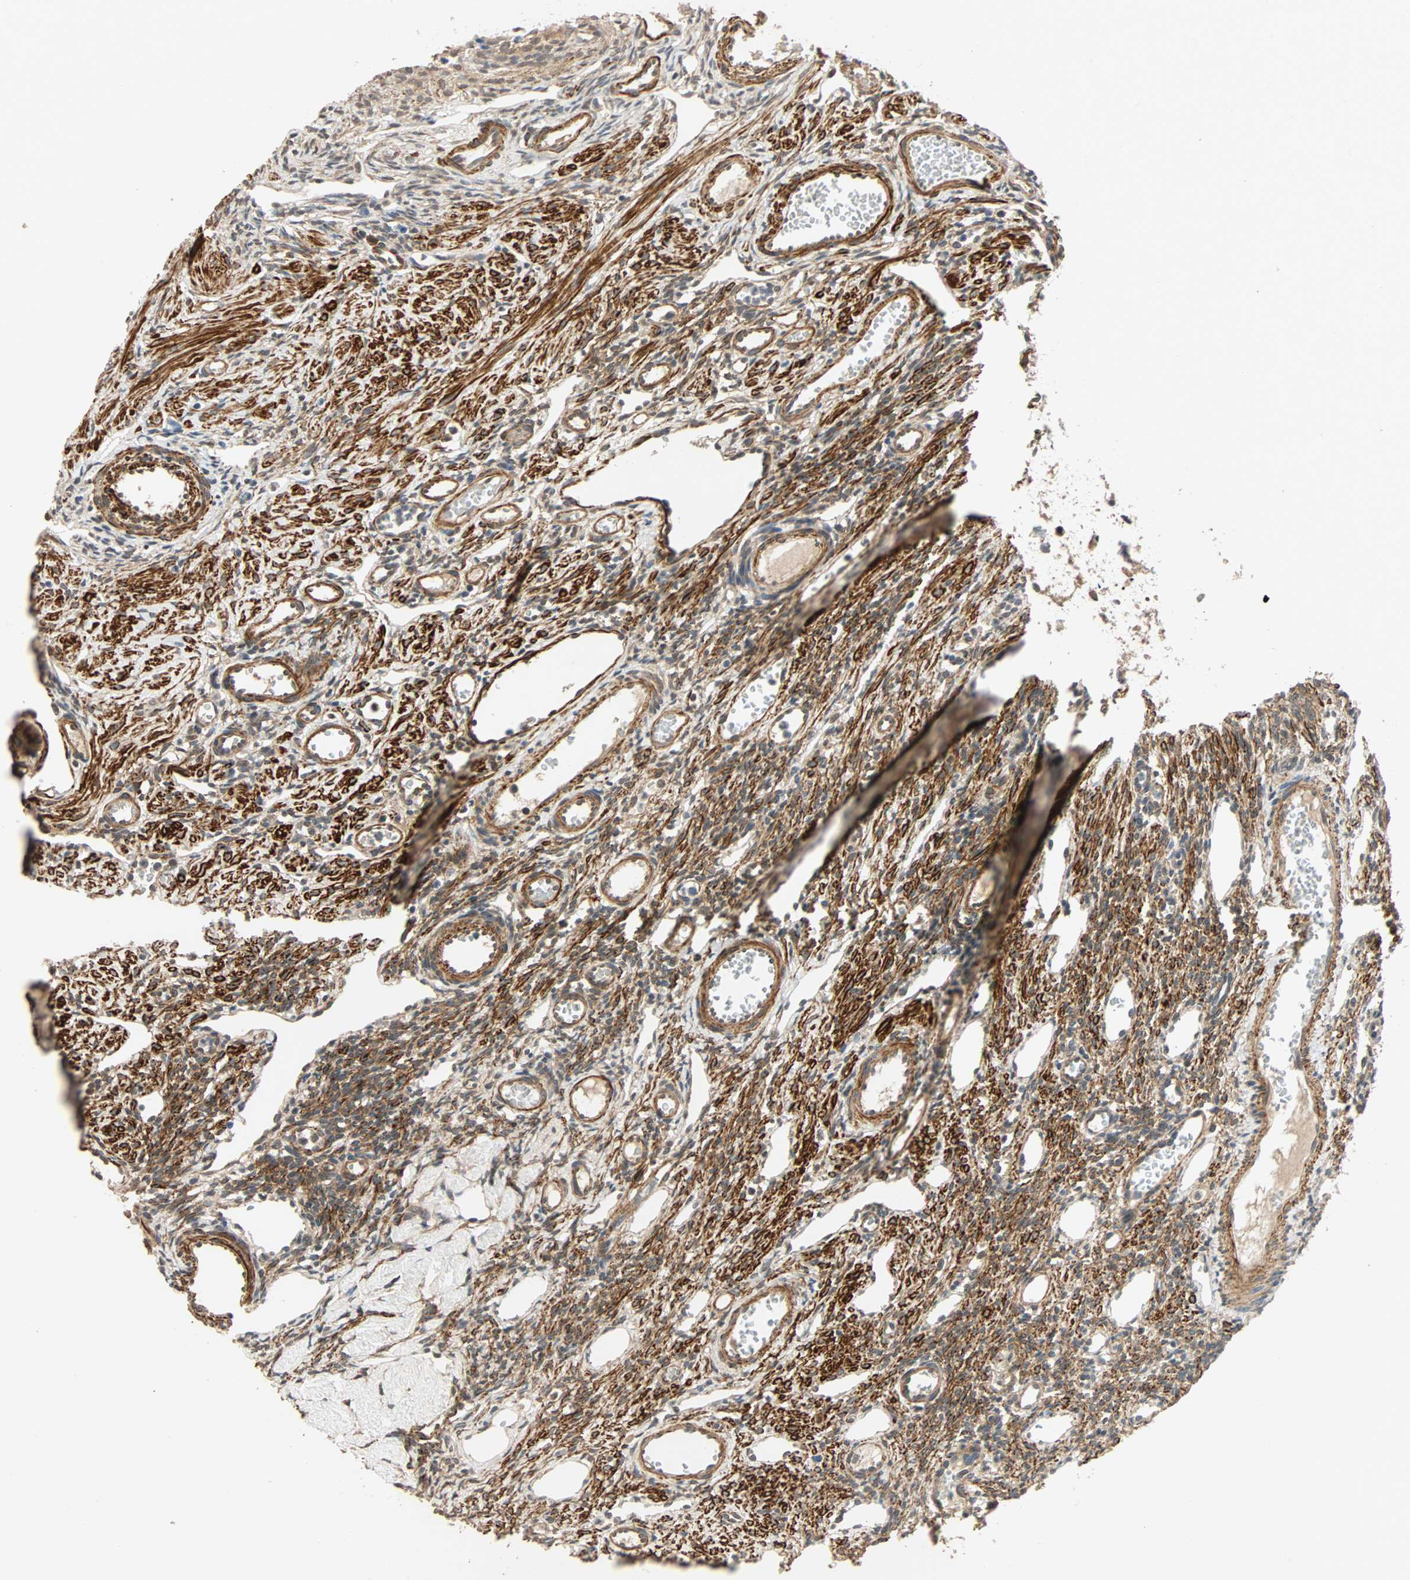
{"staining": {"intensity": "strong", "quantity": "<25%", "location": "cytoplasmic/membranous"}, "tissue": "ovary", "cell_type": "Ovarian stroma cells", "image_type": "normal", "snomed": [{"axis": "morphology", "description": "Normal tissue, NOS"}, {"axis": "topography", "description": "Ovary"}], "caption": "Brown immunohistochemical staining in benign ovary demonstrates strong cytoplasmic/membranous staining in about <25% of ovarian stroma cells. (DAB (3,3'-diaminobenzidine) IHC, brown staining for protein, blue staining for nuclei).", "gene": "QSER1", "patient": {"sex": "female", "age": 33}}